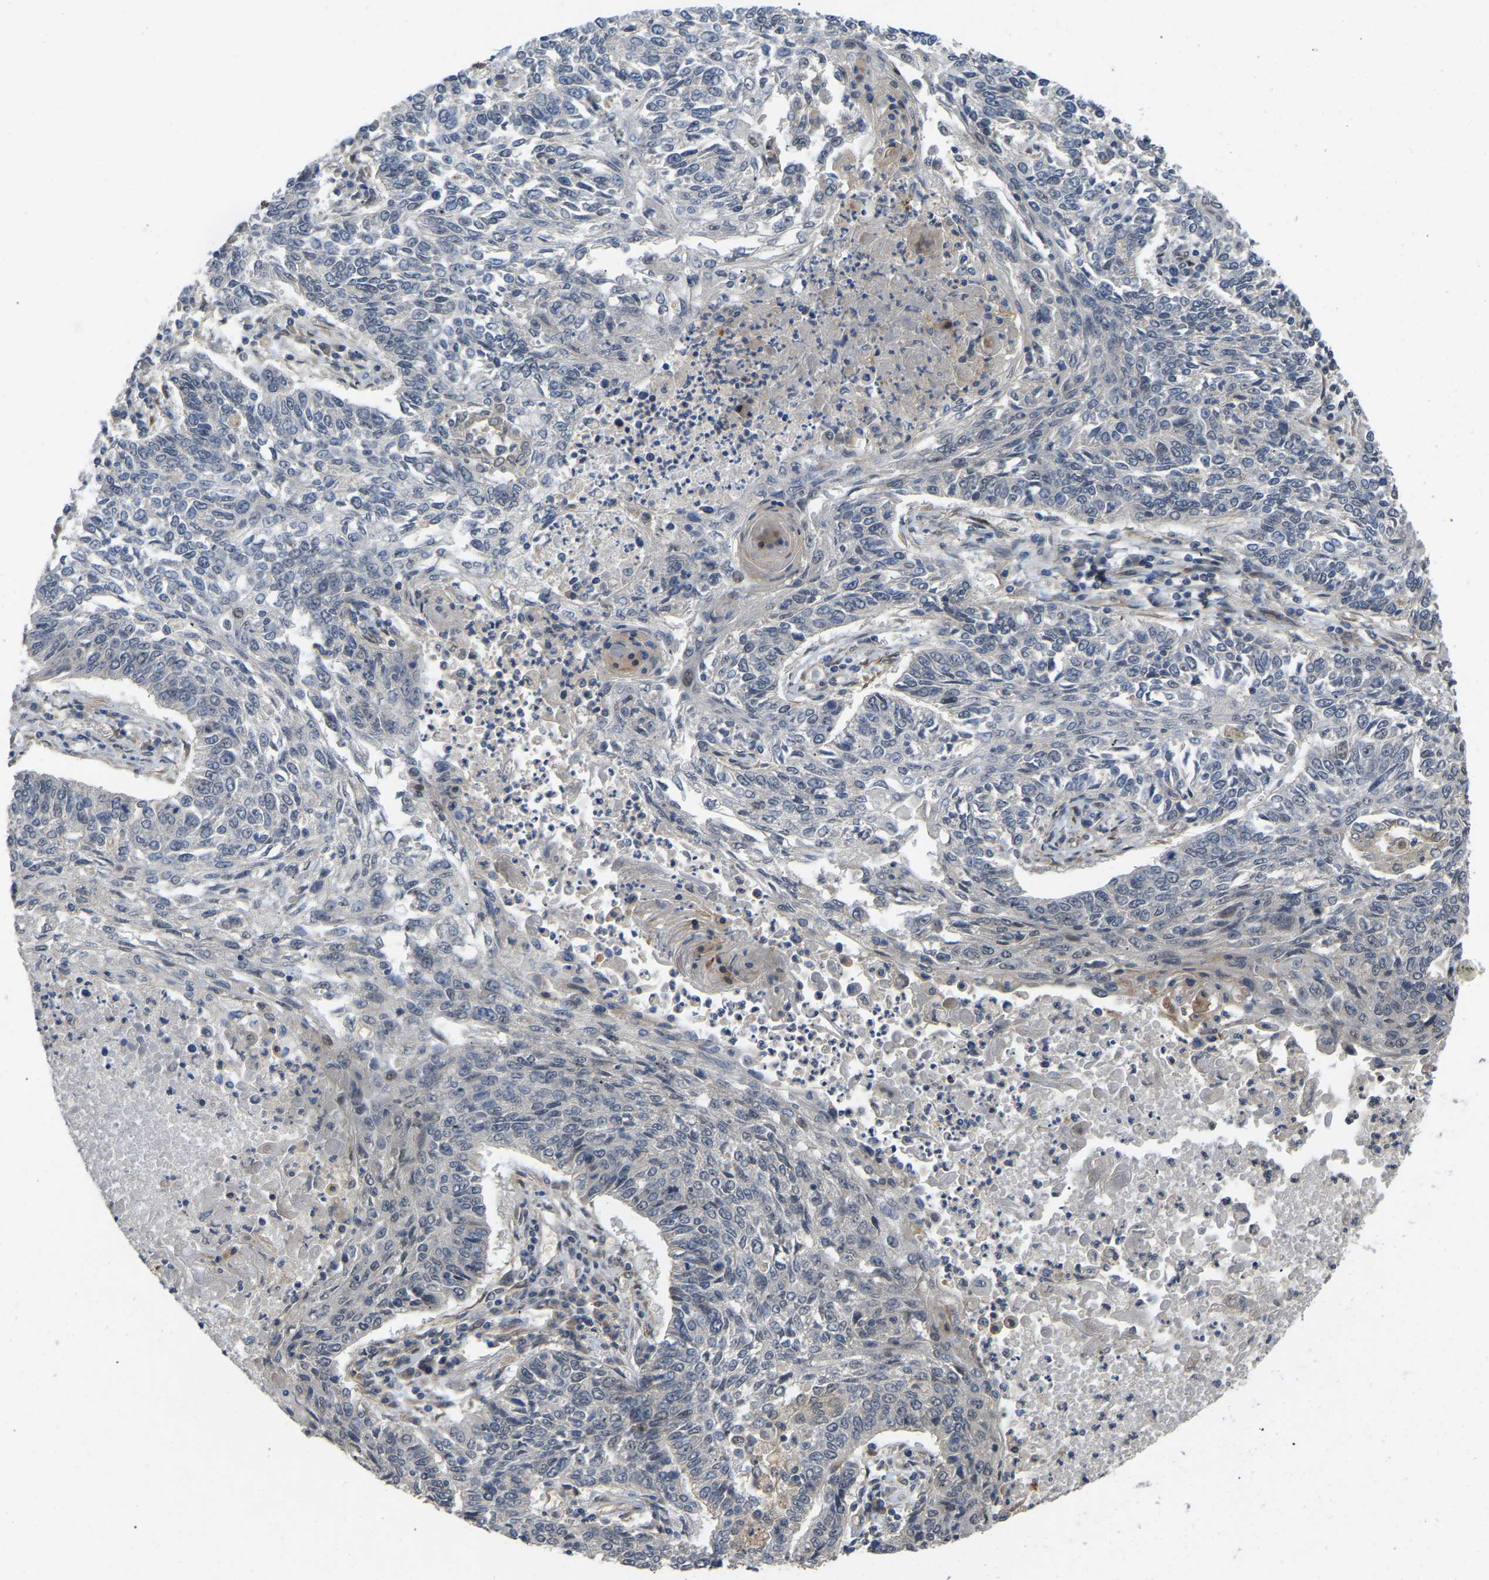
{"staining": {"intensity": "negative", "quantity": "none", "location": "none"}, "tissue": "lung cancer", "cell_type": "Tumor cells", "image_type": "cancer", "snomed": [{"axis": "morphology", "description": "Normal tissue, NOS"}, {"axis": "morphology", "description": "Squamous cell carcinoma, NOS"}, {"axis": "topography", "description": "Cartilage tissue"}, {"axis": "topography", "description": "Bronchus"}, {"axis": "topography", "description": "Lung"}], "caption": "There is no significant staining in tumor cells of lung cancer (squamous cell carcinoma).", "gene": "LIMK2", "patient": {"sex": "female", "age": 49}}